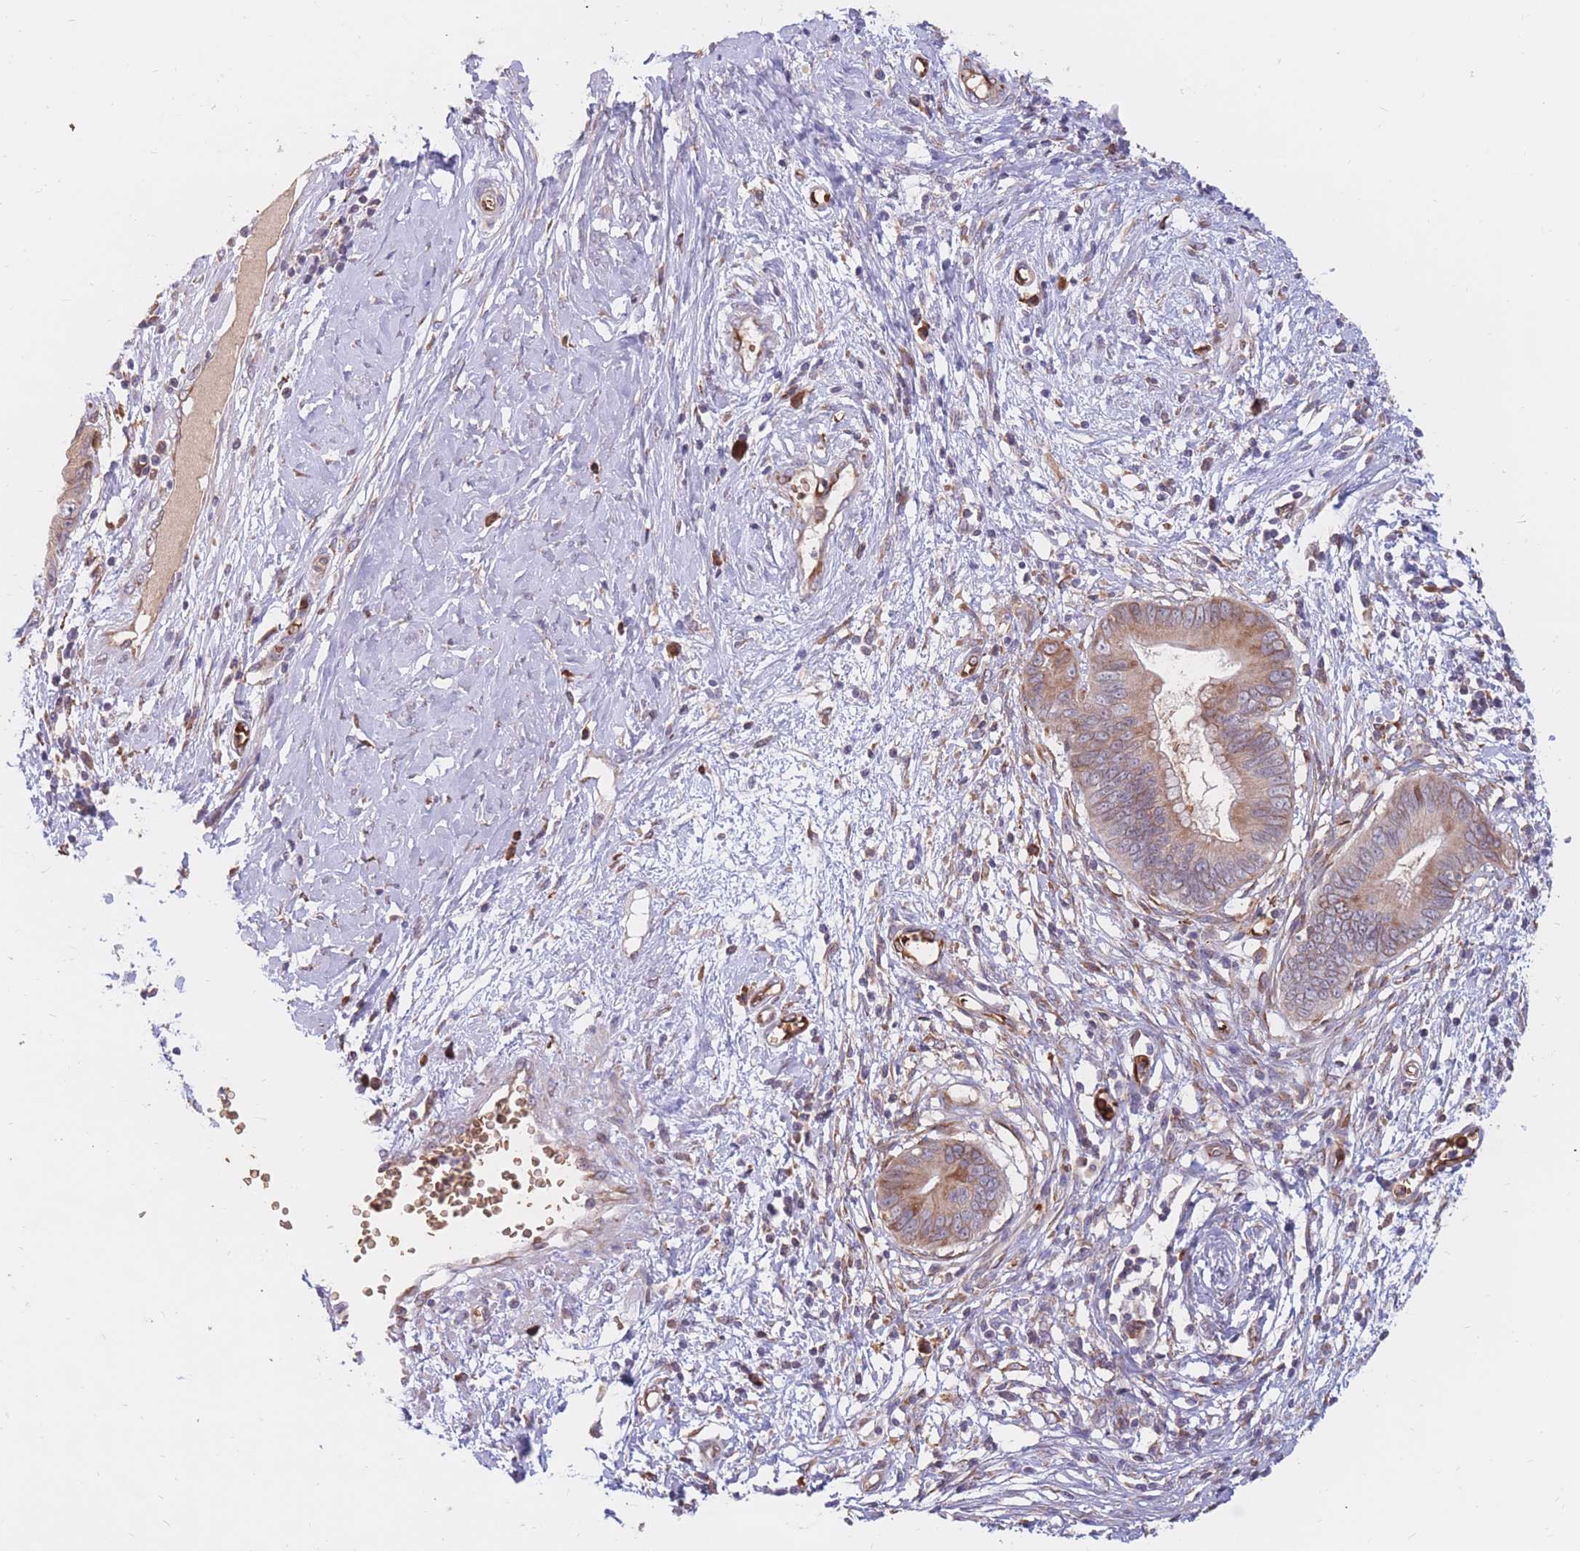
{"staining": {"intensity": "moderate", "quantity": ">75%", "location": "cytoplasmic/membranous"}, "tissue": "cervical cancer", "cell_type": "Tumor cells", "image_type": "cancer", "snomed": [{"axis": "morphology", "description": "Adenocarcinoma, NOS"}, {"axis": "topography", "description": "Cervix"}], "caption": "The image shows staining of cervical adenocarcinoma, revealing moderate cytoplasmic/membranous protein positivity (brown color) within tumor cells.", "gene": "ATP10D", "patient": {"sex": "female", "age": 44}}